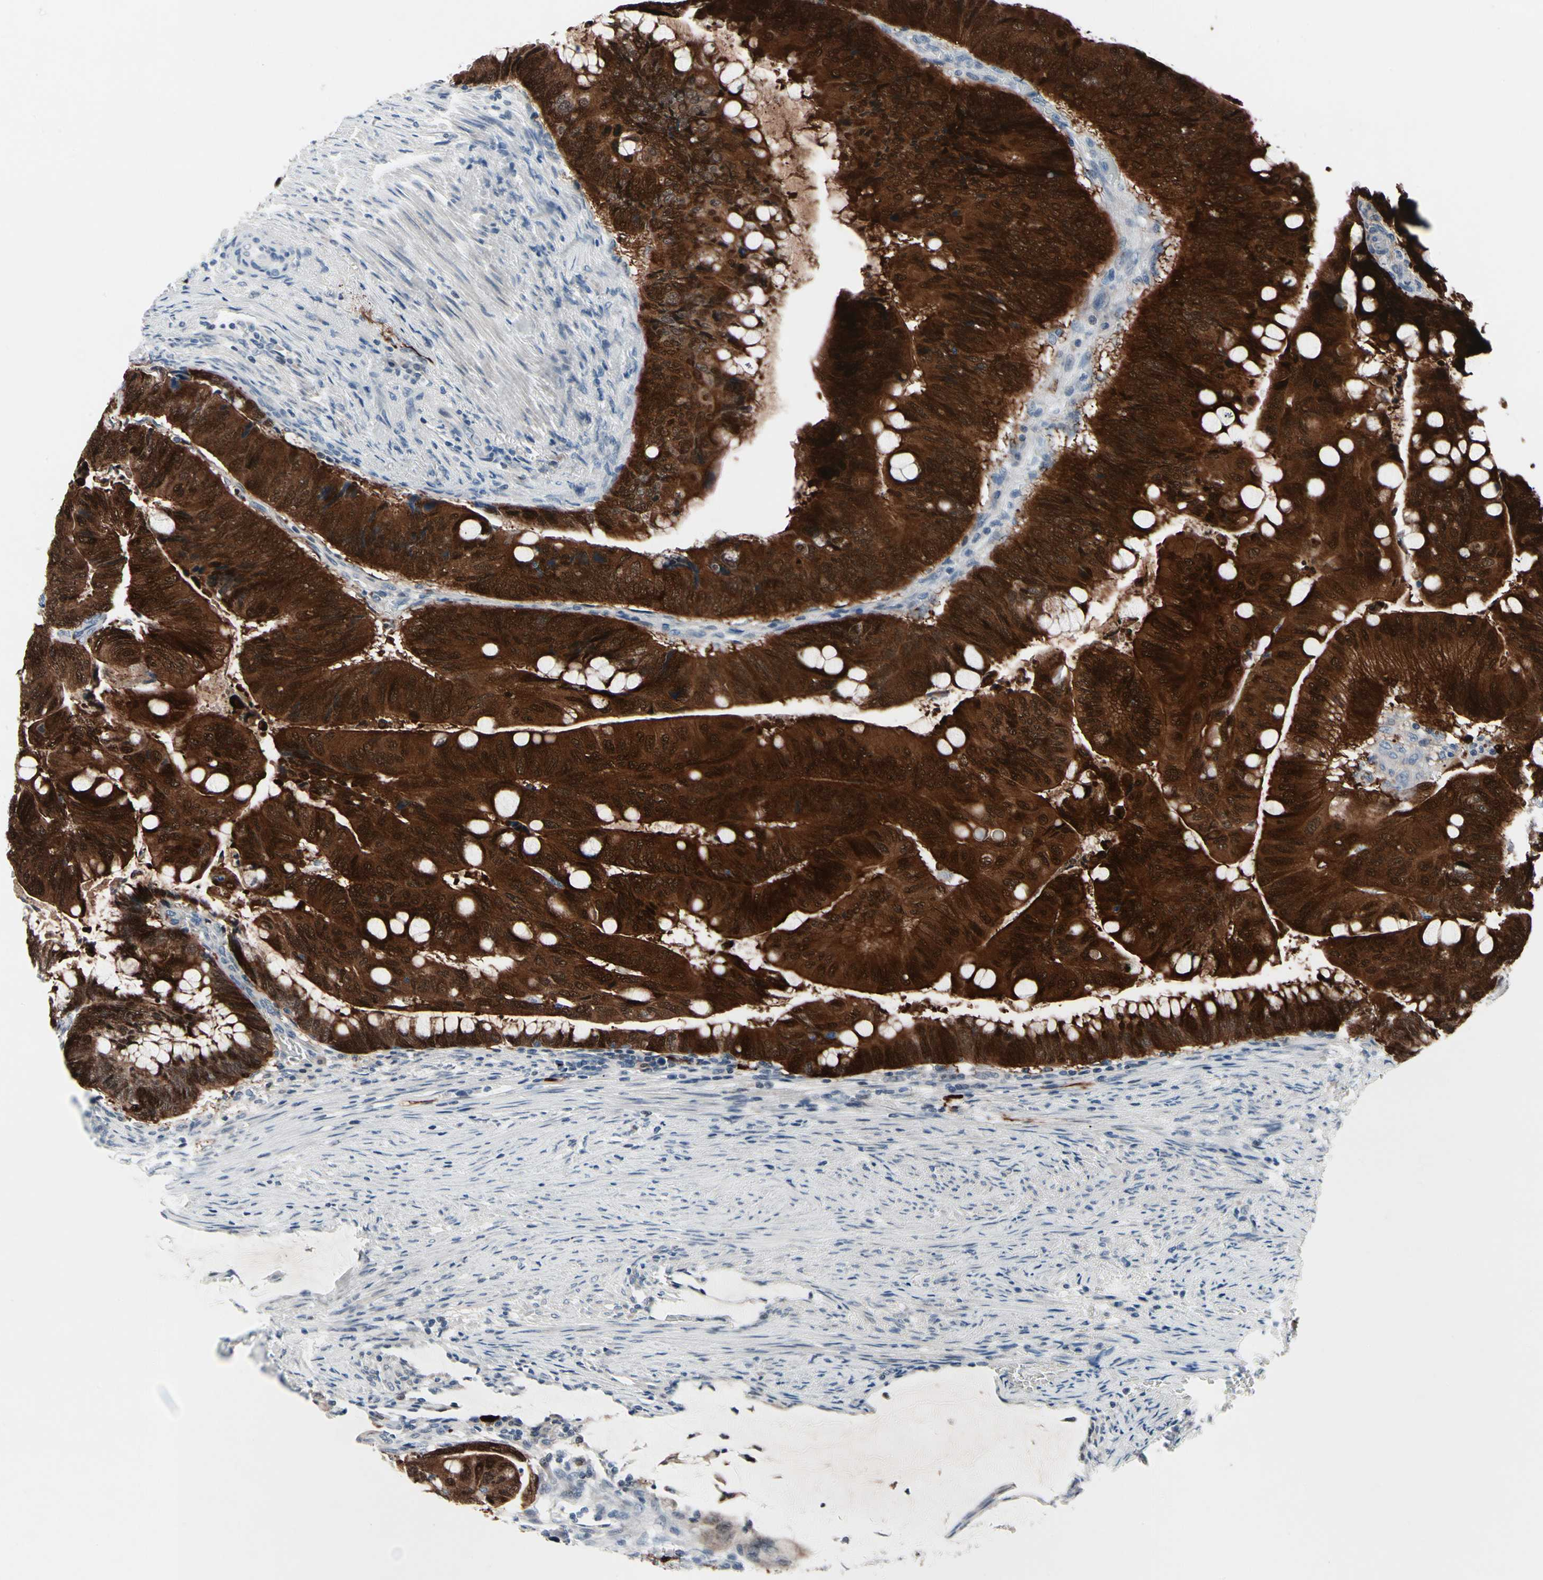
{"staining": {"intensity": "strong", "quantity": ">75%", "location": "cytoplasmic/membranous,nuclear"}, "tissue": "colorectal cancer", "cell_type": "Tumor cells", "image_type": "cancer", "snomed": [{"axis": "morphology", "description": "Normal tissue, NOS"}, {"axis": "morphology", "description": "Adenocarcinoma, NOS"}, {"axis": "topography", "description": "Rectum"}, {"axis": "topography", "description": "Peripheral nerve tissue"}], "caption": "Immunohistochemistry (IHC) staining of adenocarcinoma (colorectal), which displays high levels of strong cytoplasmic/membranous and nuclear positivity in about >75% of tumor cells indicating strong cytoplasmic/membranous and nuclear protein staining. The staining was performed using DAB (brown) for protein detection and nuclei were counterstained in hematoxylin (blue).", "gene": "TXN", "patient": {"sex": "male", "age": 92}}